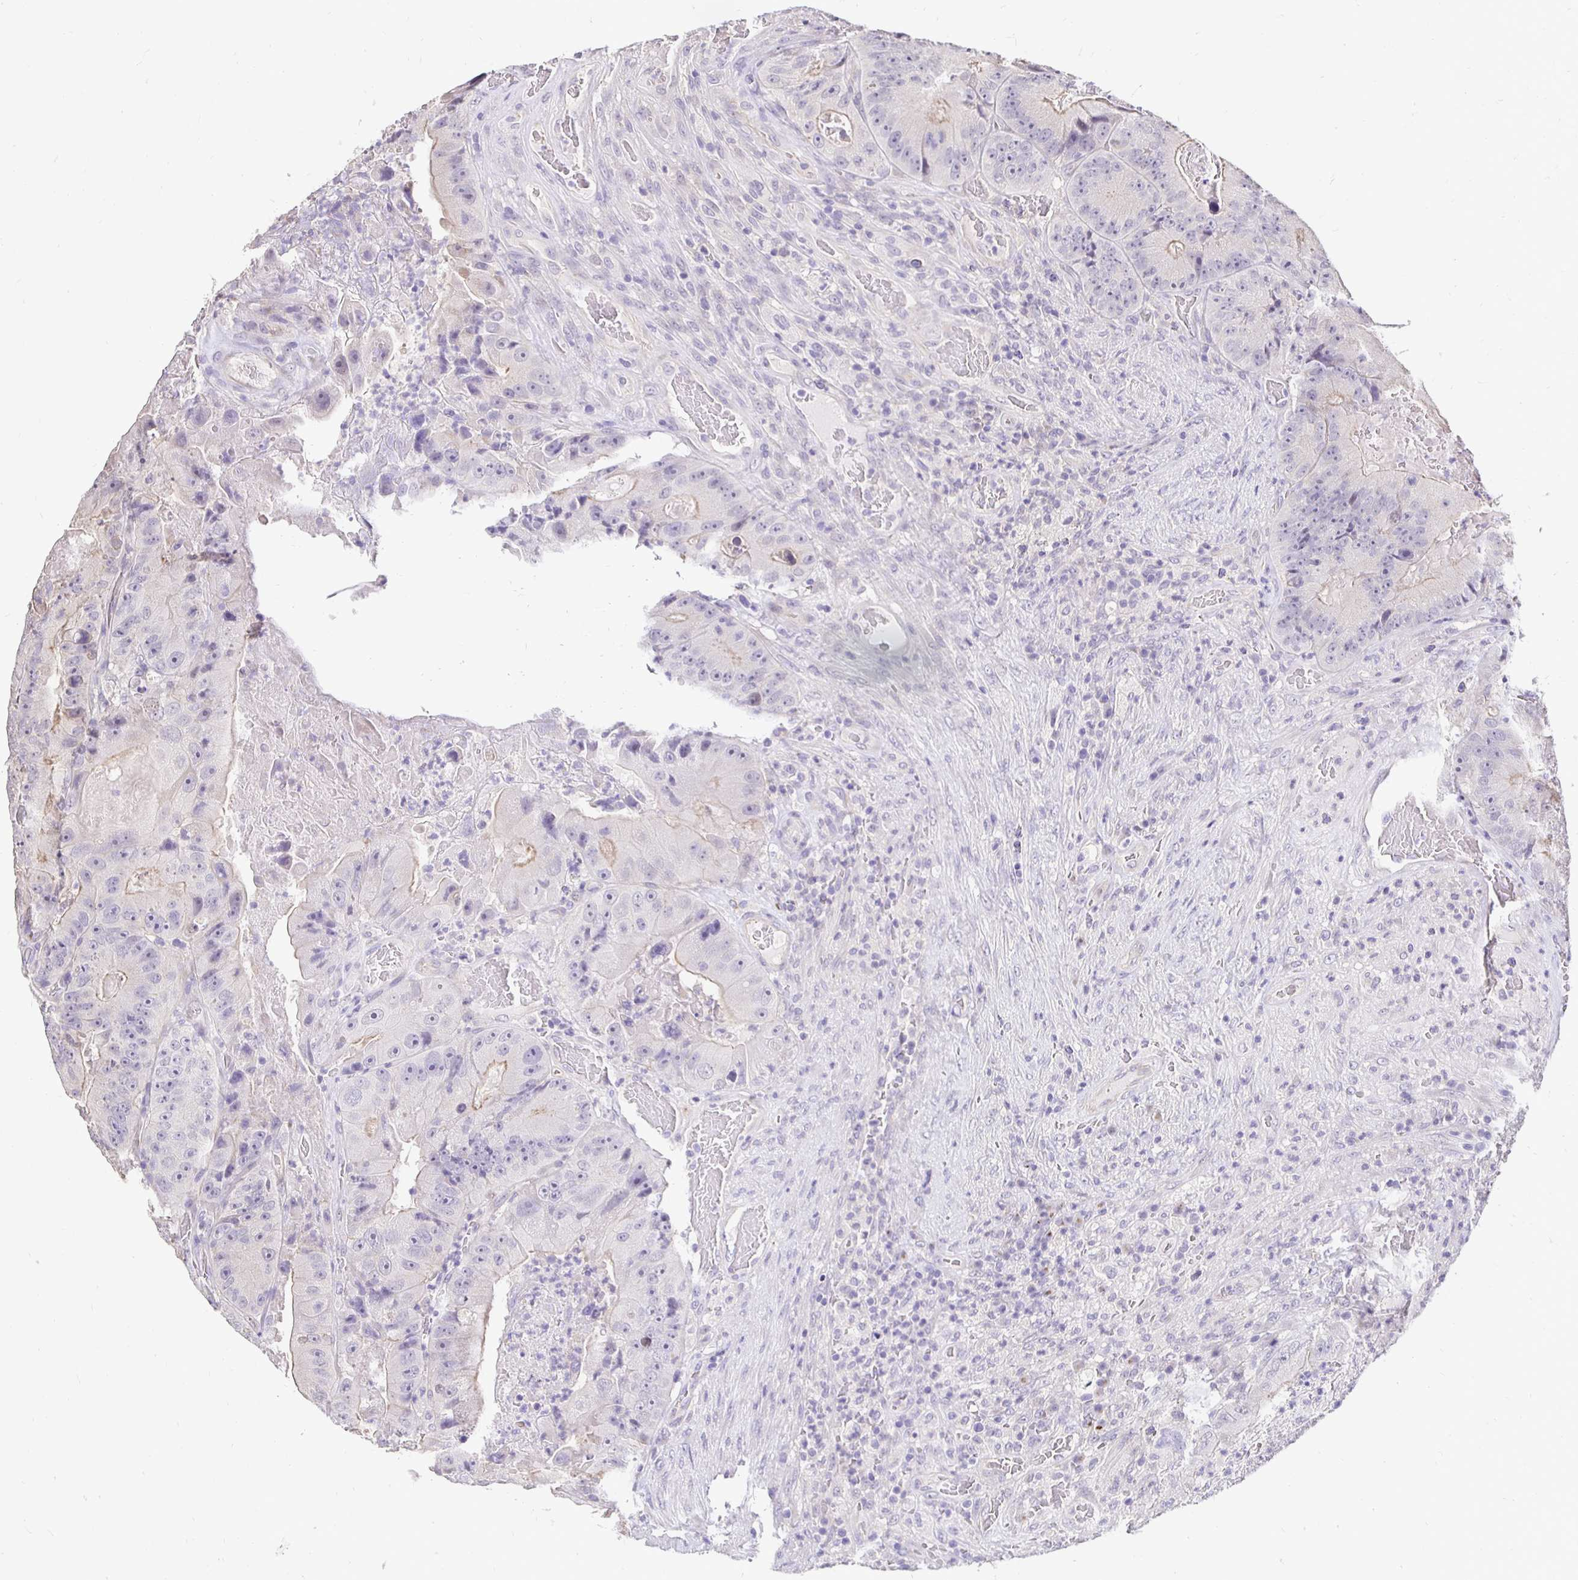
{"staining": {"intensity": "weak", "quantity": "<25%", "location": "cytoplasmic/membranous"}, "tissue": "colorectal cancer", "cell_type": "Tumor cells", "image_type": "cancer", "snomed": [{"axis": "morphology", "description": "Adenocarcinoma, NOS"}, {"axis": "topography", "description": "Colon"}], "caption": "This is an IHC histopathology image of adenocarcinoma (colorectal). There is no positivity in tumor cells.", "gene": "SLC9A1", "patient": {"sex": "female", "age": 86}}